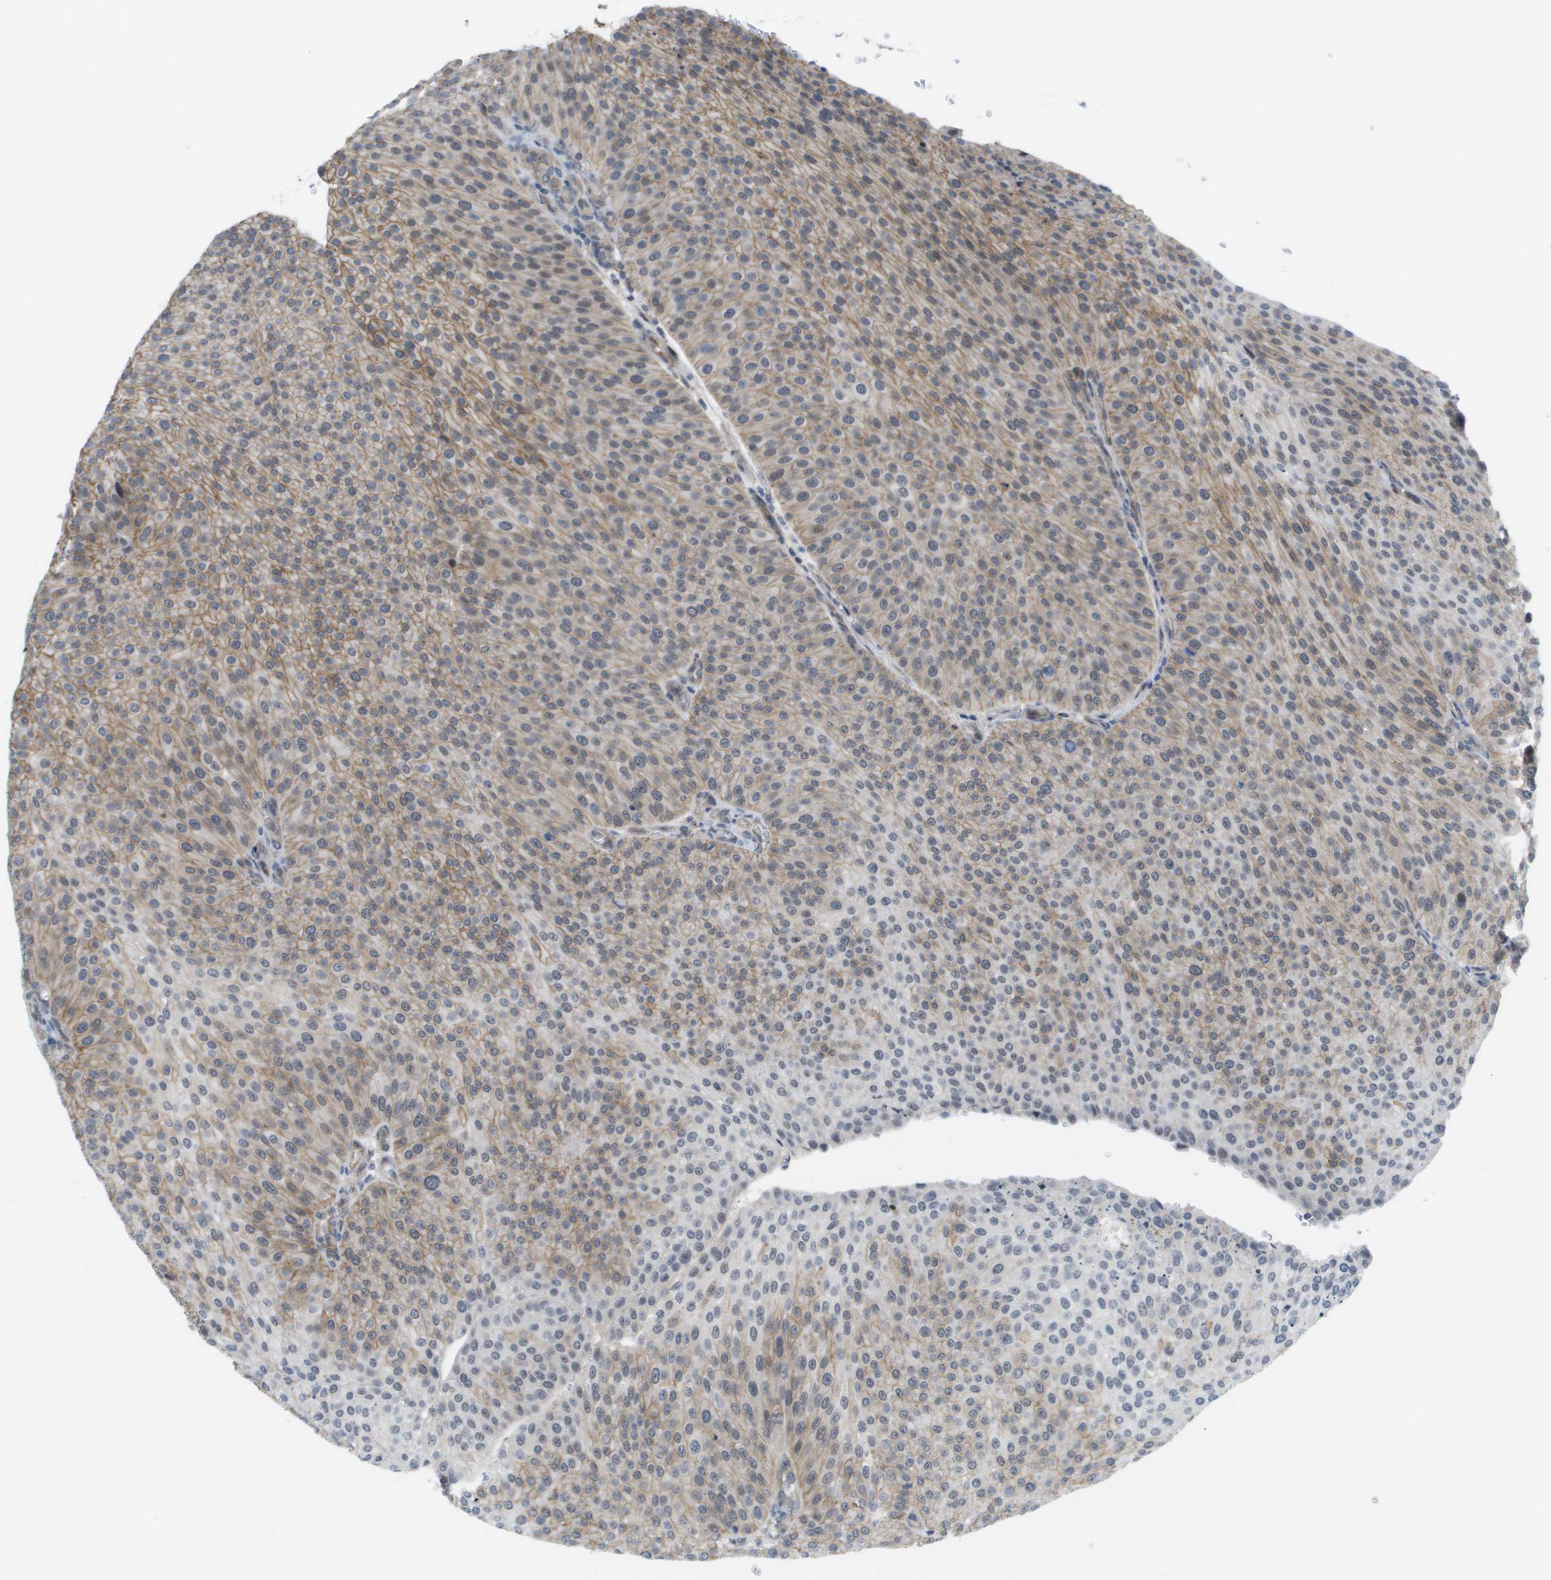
{"staining": {"intensity": "moderate", "quantity": "25%-75%", "location": "cytoplasmic/membranous"}, "tissue": "urothelial cancer", "cell_type": "Tumor cells", "image_type": "cancer", "snomed": [{"axis": "morphology", "description": "Urothelial carcinoma, Low grade"}, {"axis": "topography", "description": "Smooth muscle"}, {"axis": "topography", "description": "Urinary bladder"}], "caption": "About 25%-75% of tumor cells in human urothelial cancer display moderate cytoplasmic/membranous protein expression as visualized by brown immunohistochemical staining.", "gene": "MTARC2", "patient": {"sex": "male", "age": 60}}